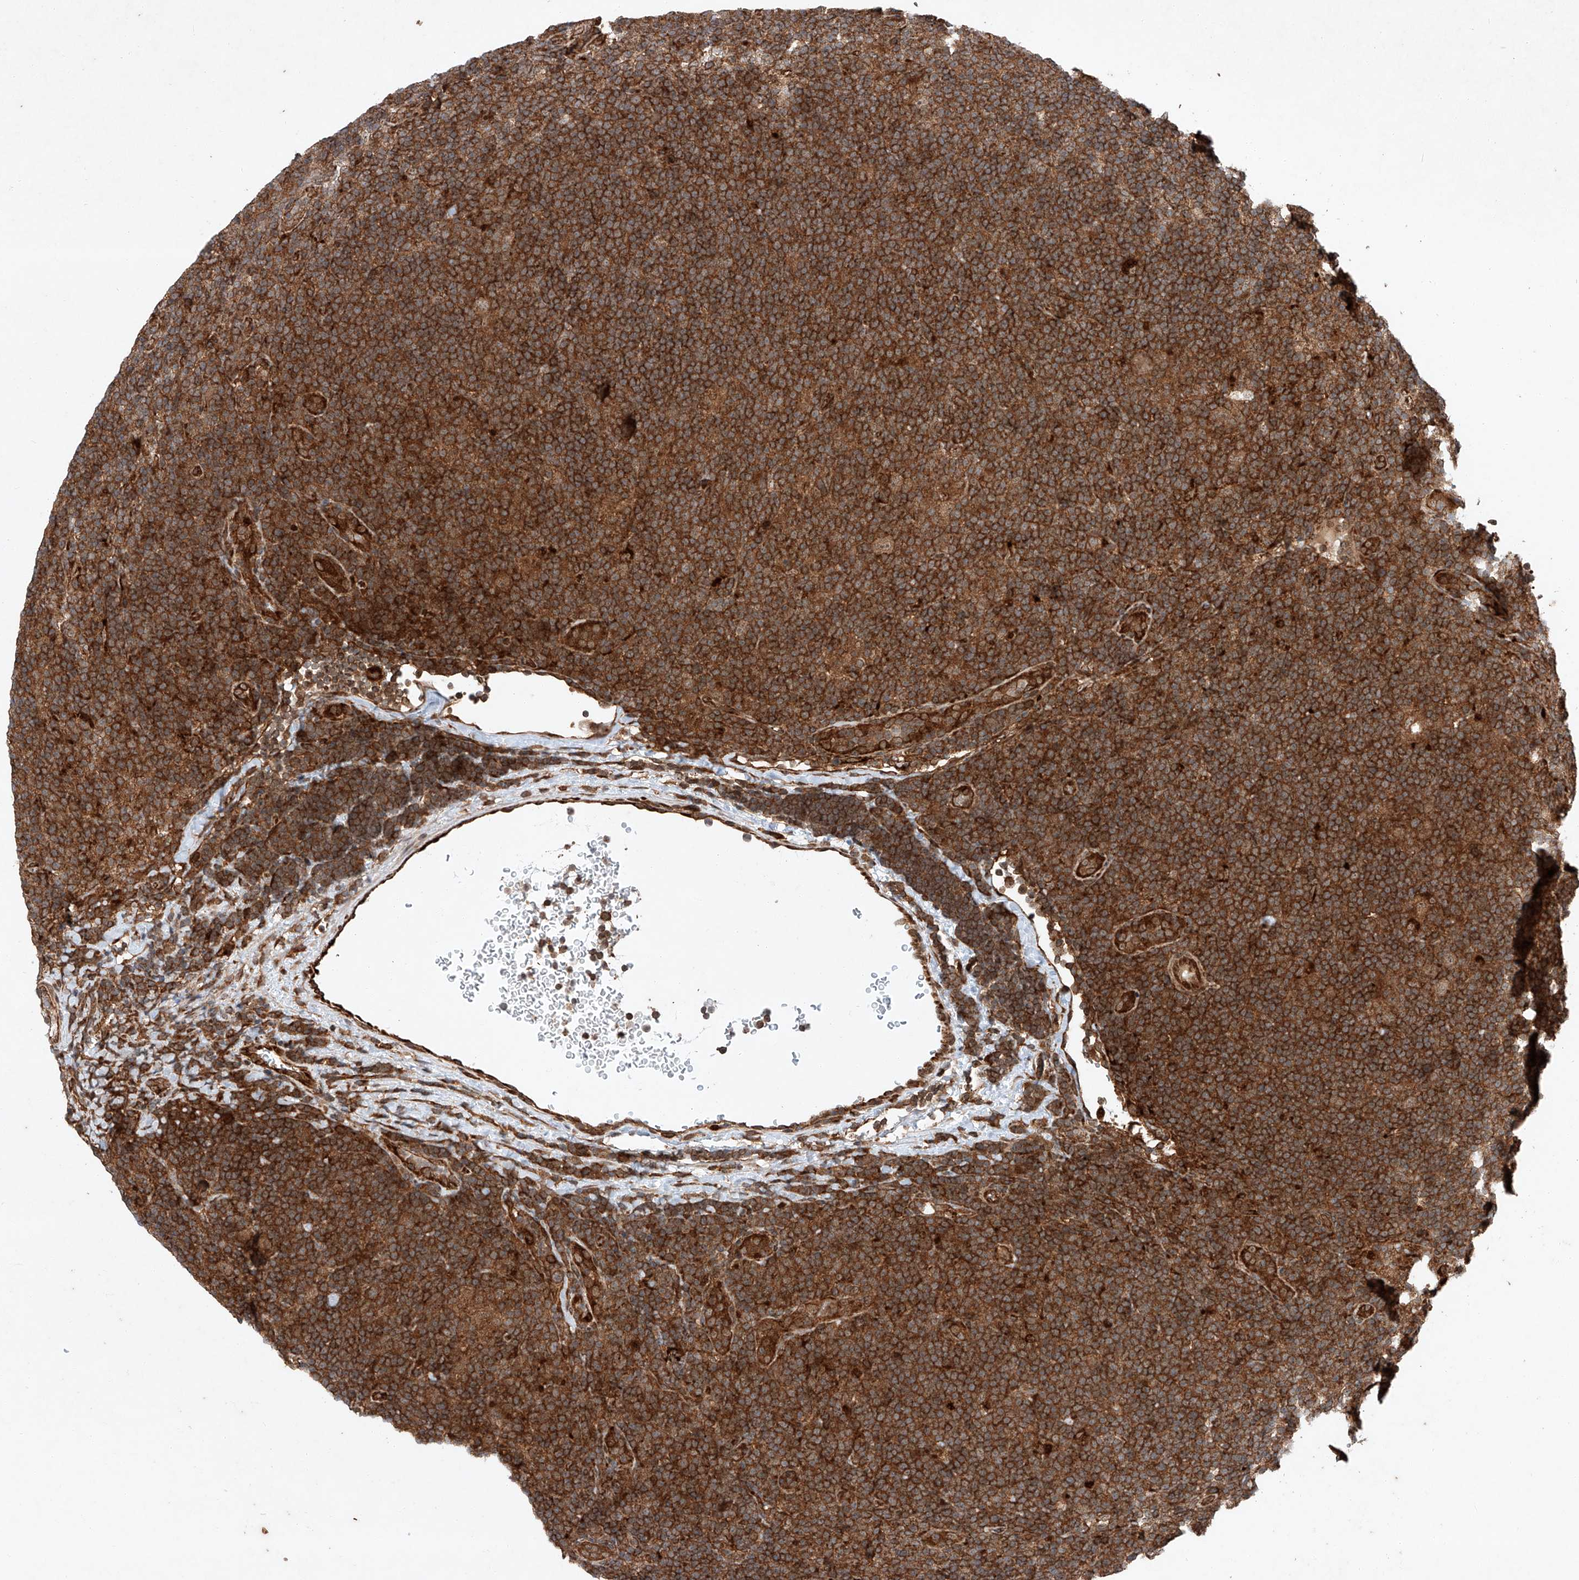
{"staining": {"intensity": "moderate", "quantity": ">75%", "location": "cytoplasmic/membranous"}, "tissue": "lymphoma", "cell_type": "Tumor cells", "image_type": "cancer", "snomed": [{"axis": "morphology", "description": "Hodgkin's disease, NOS"}, {"axis": "topography", "description": "Lymph node"}], "caption": "There is medium levels of moderate cytoplasmic/membranous positivity in tumor cells of lymphoma, as demonstrated by immunohistochemical staining (brown color).", "gene": "ZFP28", "patient": {"sex": "female", "age": 57}}